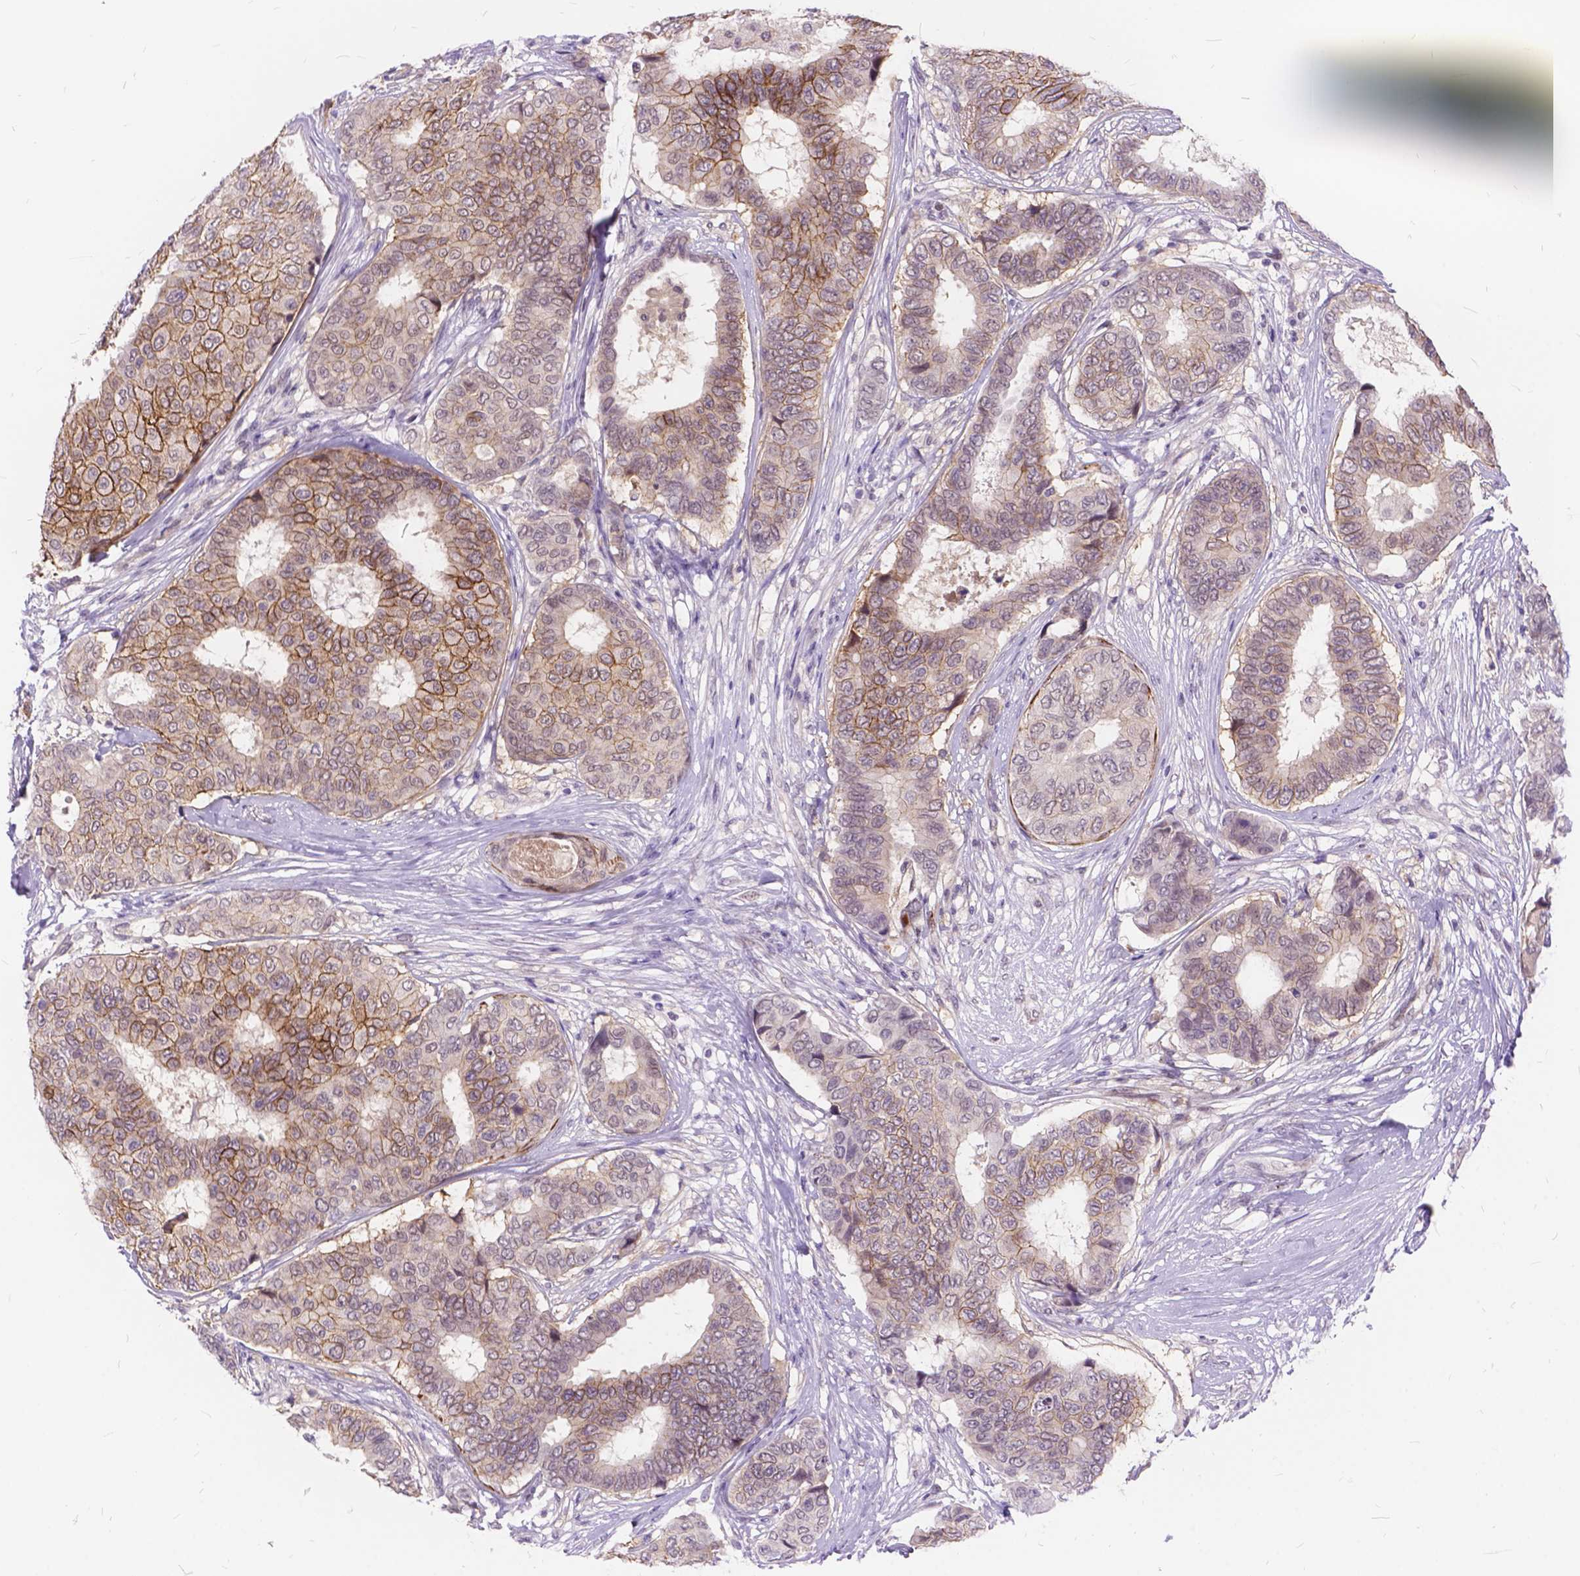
{"staining": {"intensity": "moderate", "quantity": "25%-75%", "location": "cytoplasmic/membranous"}, "tissue": "breast cancer", "cell_type": "Tumor cells", "image_type": "cancer", "snomed": [{"axis": "morphology", "description": "Duct carcinoma"}, {"axis": "topography", "description": "Breast"}], "caption": "The immunohistochemical stain shows moderate cytoplasmic/membranous staining in tumor cells of intraductal carcinoma (breast) tissue.", "gene": "MAN2C1", "patient": {"sex": "female", "age": 75}}